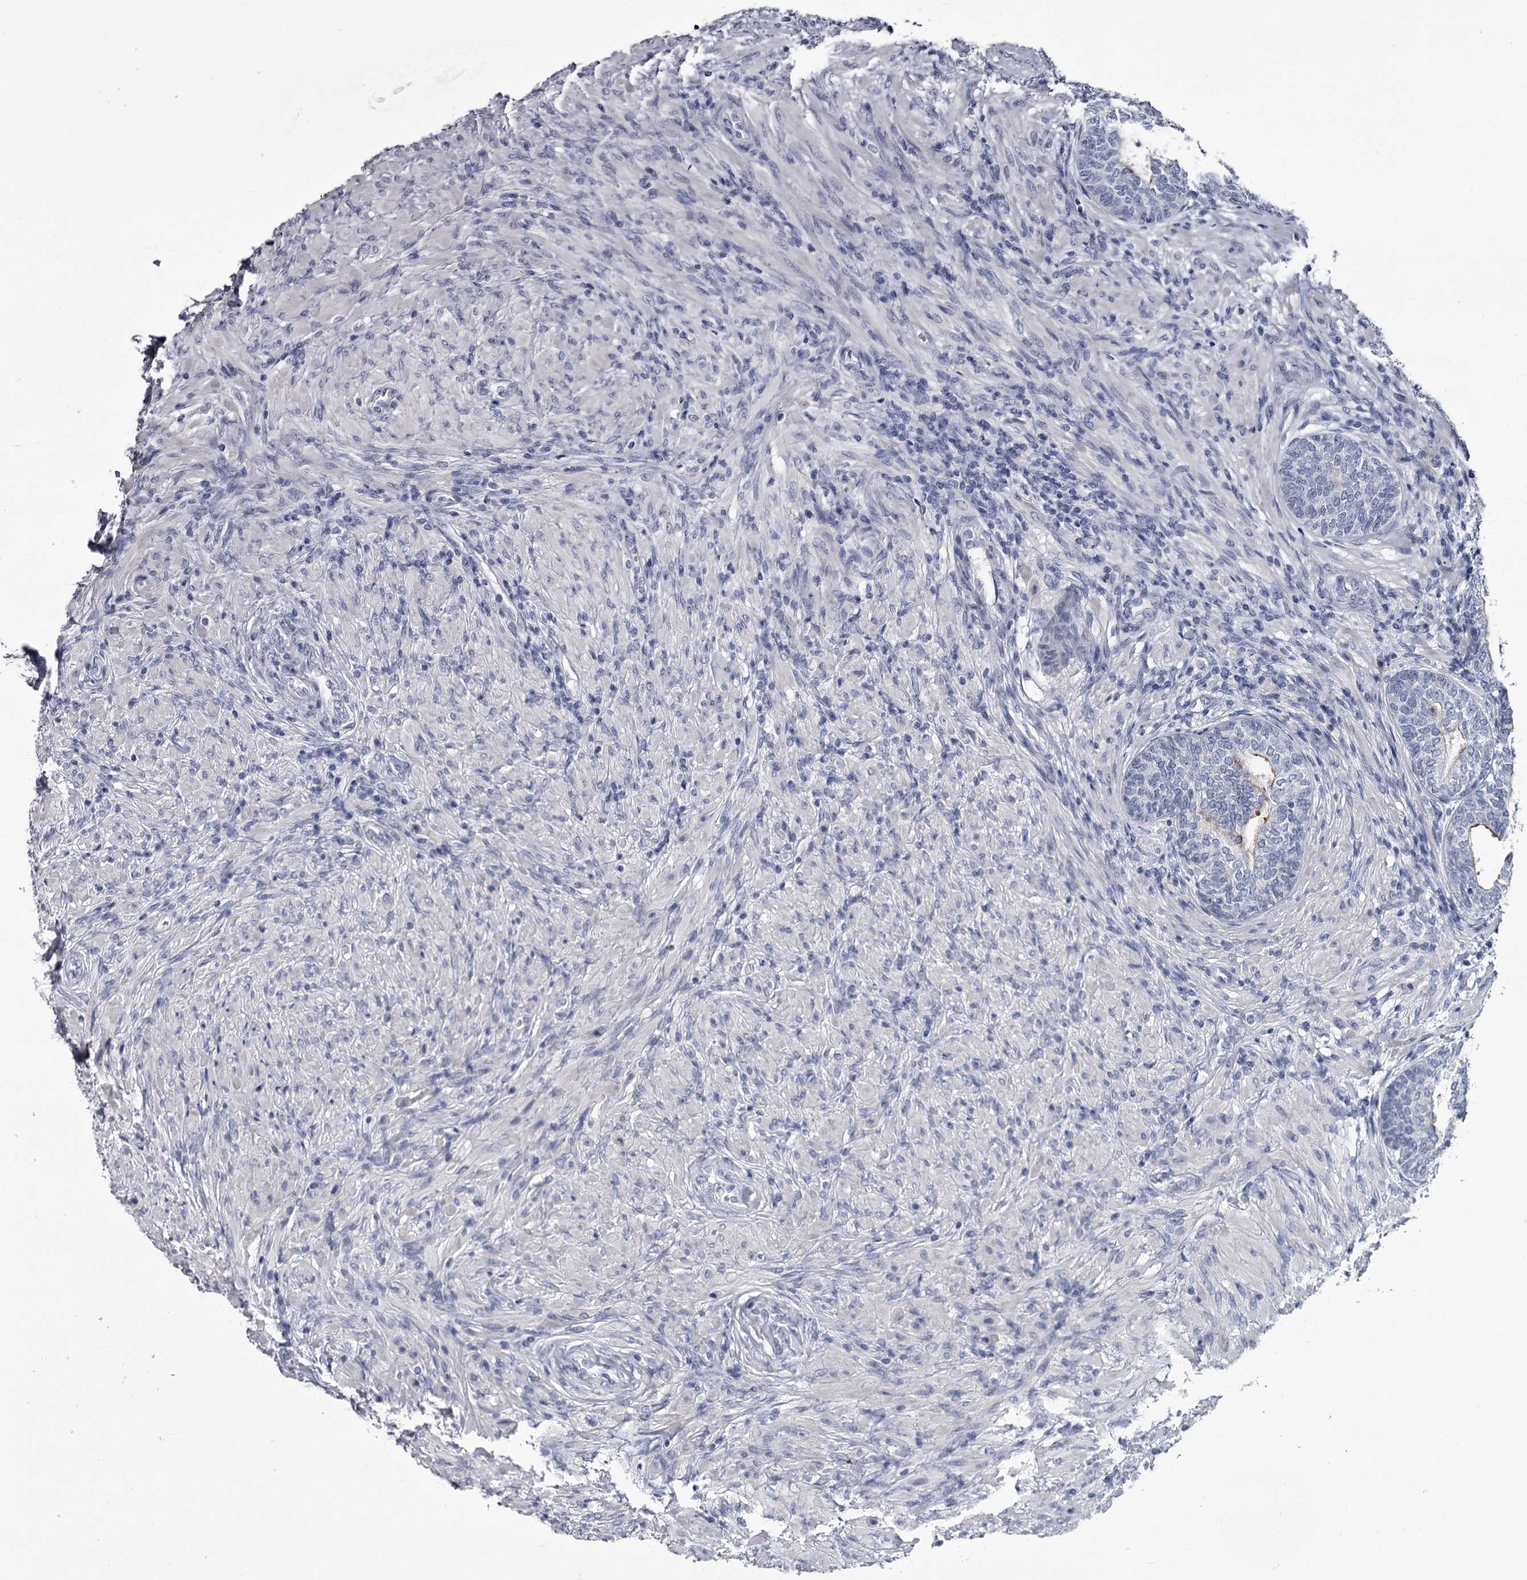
{"staining": {"intensity": "negative", "quantity": "none", "location": "none"}, "tissue": "prostate", "cell_type": "Glandular cells", "image_type": "normal", "snomed": [{"axis": "morphology", "description": "Normal tissue, NOS"}, {"axis": "topography", "description": "Prostate"}], "caption": "Glandular cells are negative for brown protein staining in benign prostate. (Immunohistochemistry (ihc), brightfield microscopy, high magnification).", "gene": "DAO", "patient": {"sex": "male", "age": 76}}